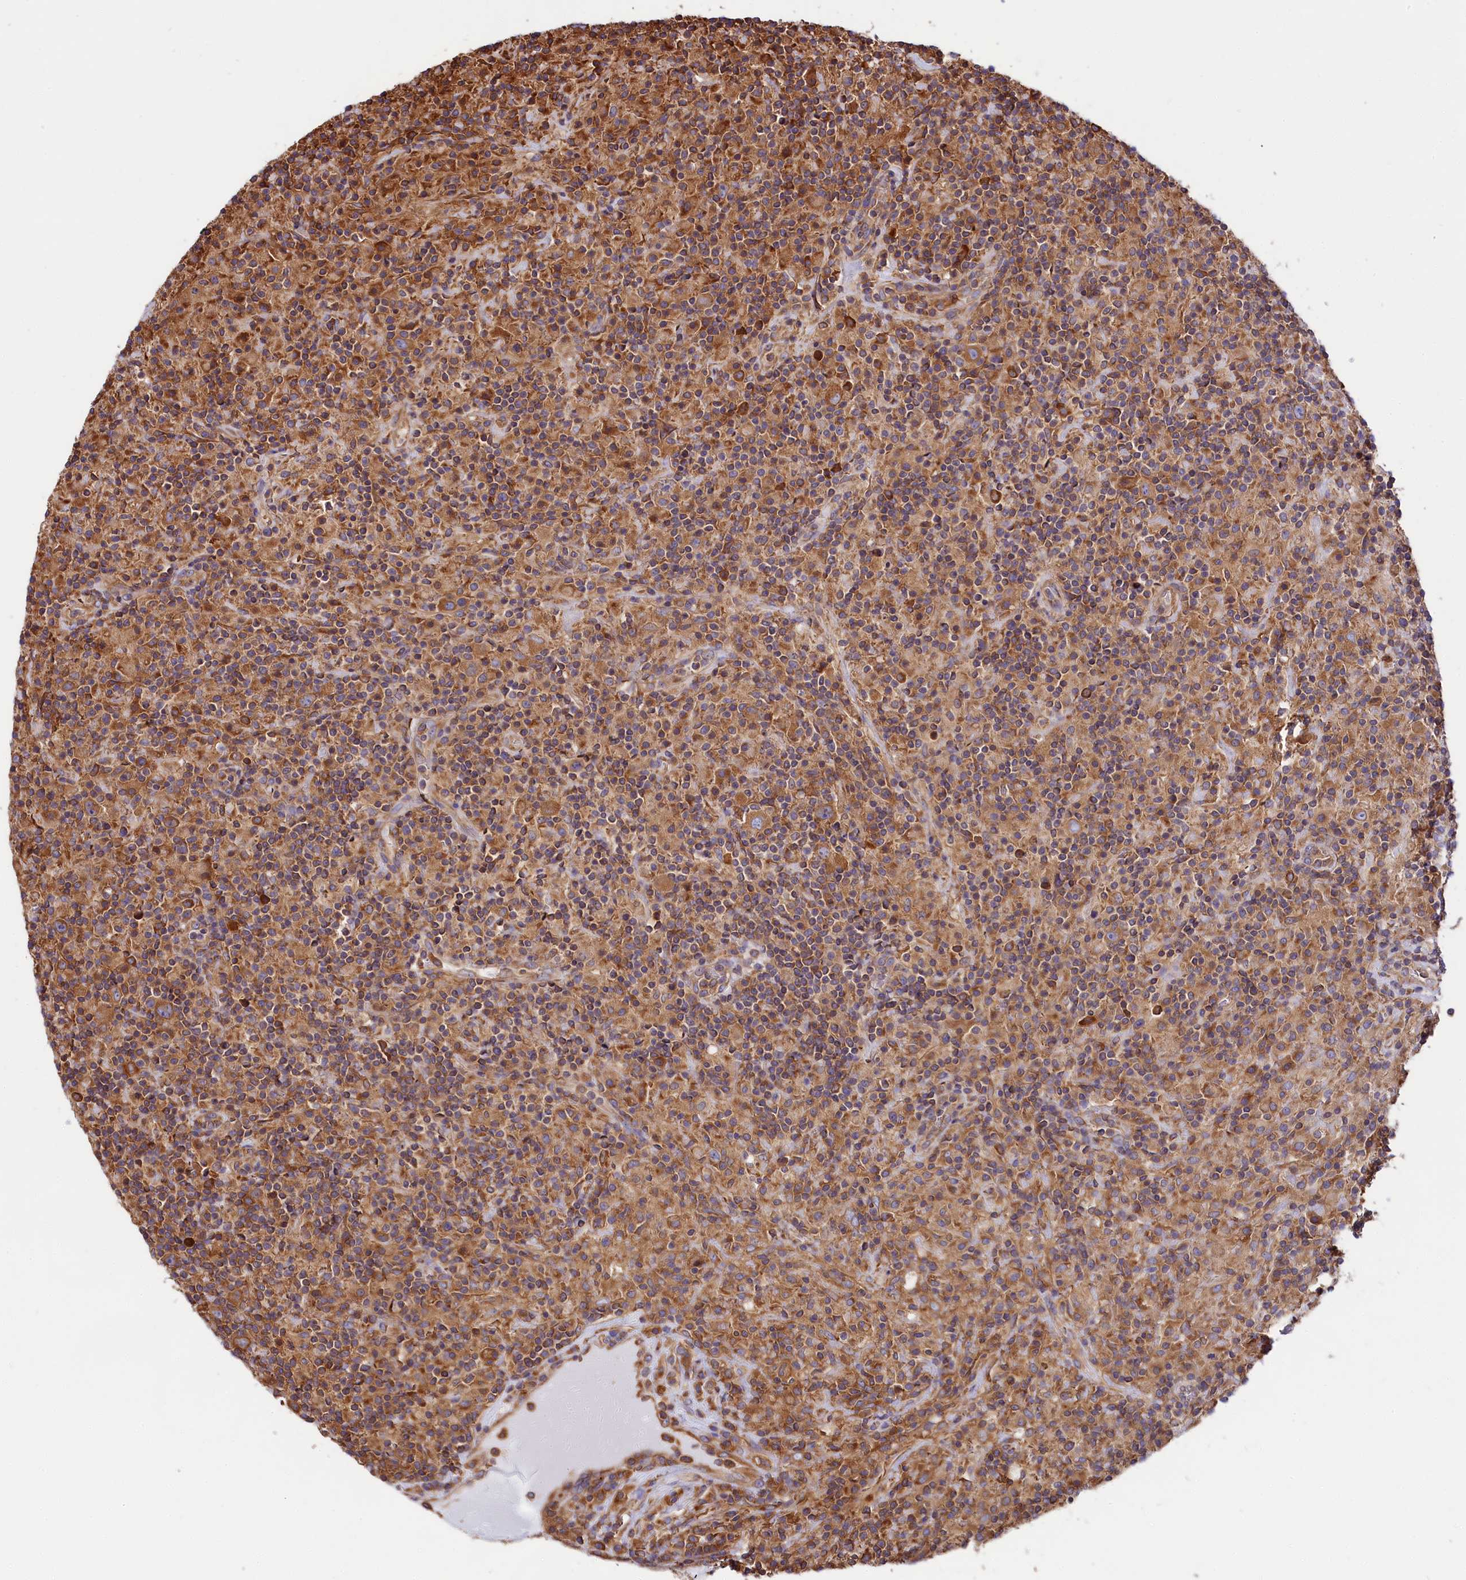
{"staining": {"intensity": "moderate", "quantity": ">75%", "location": "cytoplasmic/membranous"}, "tissue": "lymphoma", "cell_type": "Tumor cells", "image_type": "cancer", "snomed": [{"axis": "morphology", "description": "Hodgkin's disease, NOS"}, {"axis": "topography", "description": "Lymph node"}], "caption": "This micrograph demonstrates IHC staining of Hodgkin's disease, with medium moderate cytoplasmic/membranous staining in approximately >75% of tumor cells.", "gene": "GYS1", "patient": {"sex": "male", "age": 70}}